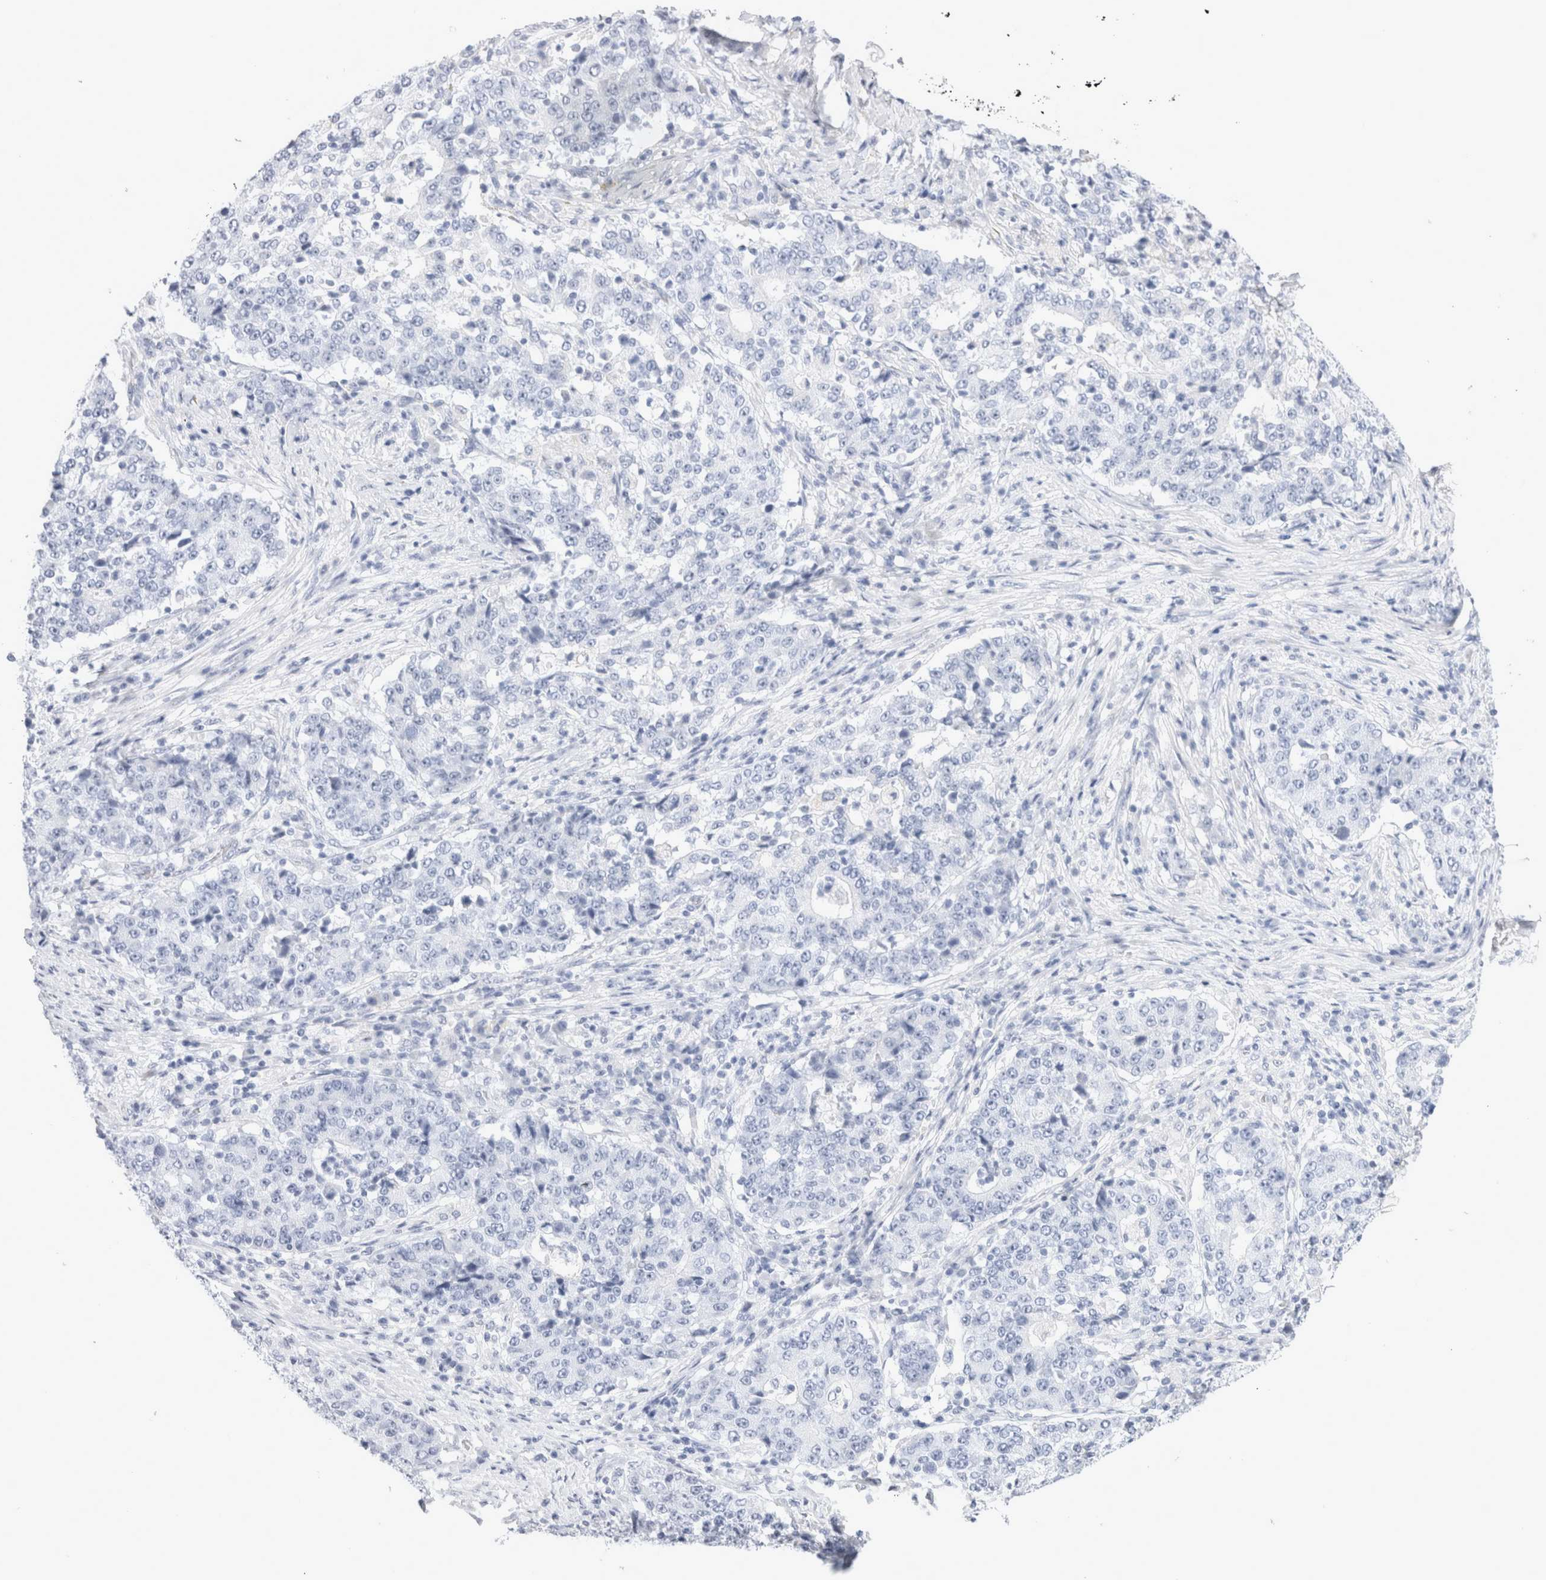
{"staining": {"intensity": "negative", "quantity": "none", "location": "none"}, "tissue": "stomach cancer", "cell_type": "Tumor cells", "image_type": "cancer", "snomed": [{"axis": "morphology", "description": "Adenocarcinoma, NOS"}, {"axis": "topography", "description": "Stomach"}], "caption": "This histopathology image is of stomach cancer stained with IHC to label a protein in brown with the nuclei are counter-stained blue. There is no positivity in tumor cells. (DAB (3,3'-diaminobenzidine) immunohistochemistry (IHC) visualized using brightfield microscopy, high magnification).", "gene": "MUC15", "patient": {"sex": "male", "age": 59}}